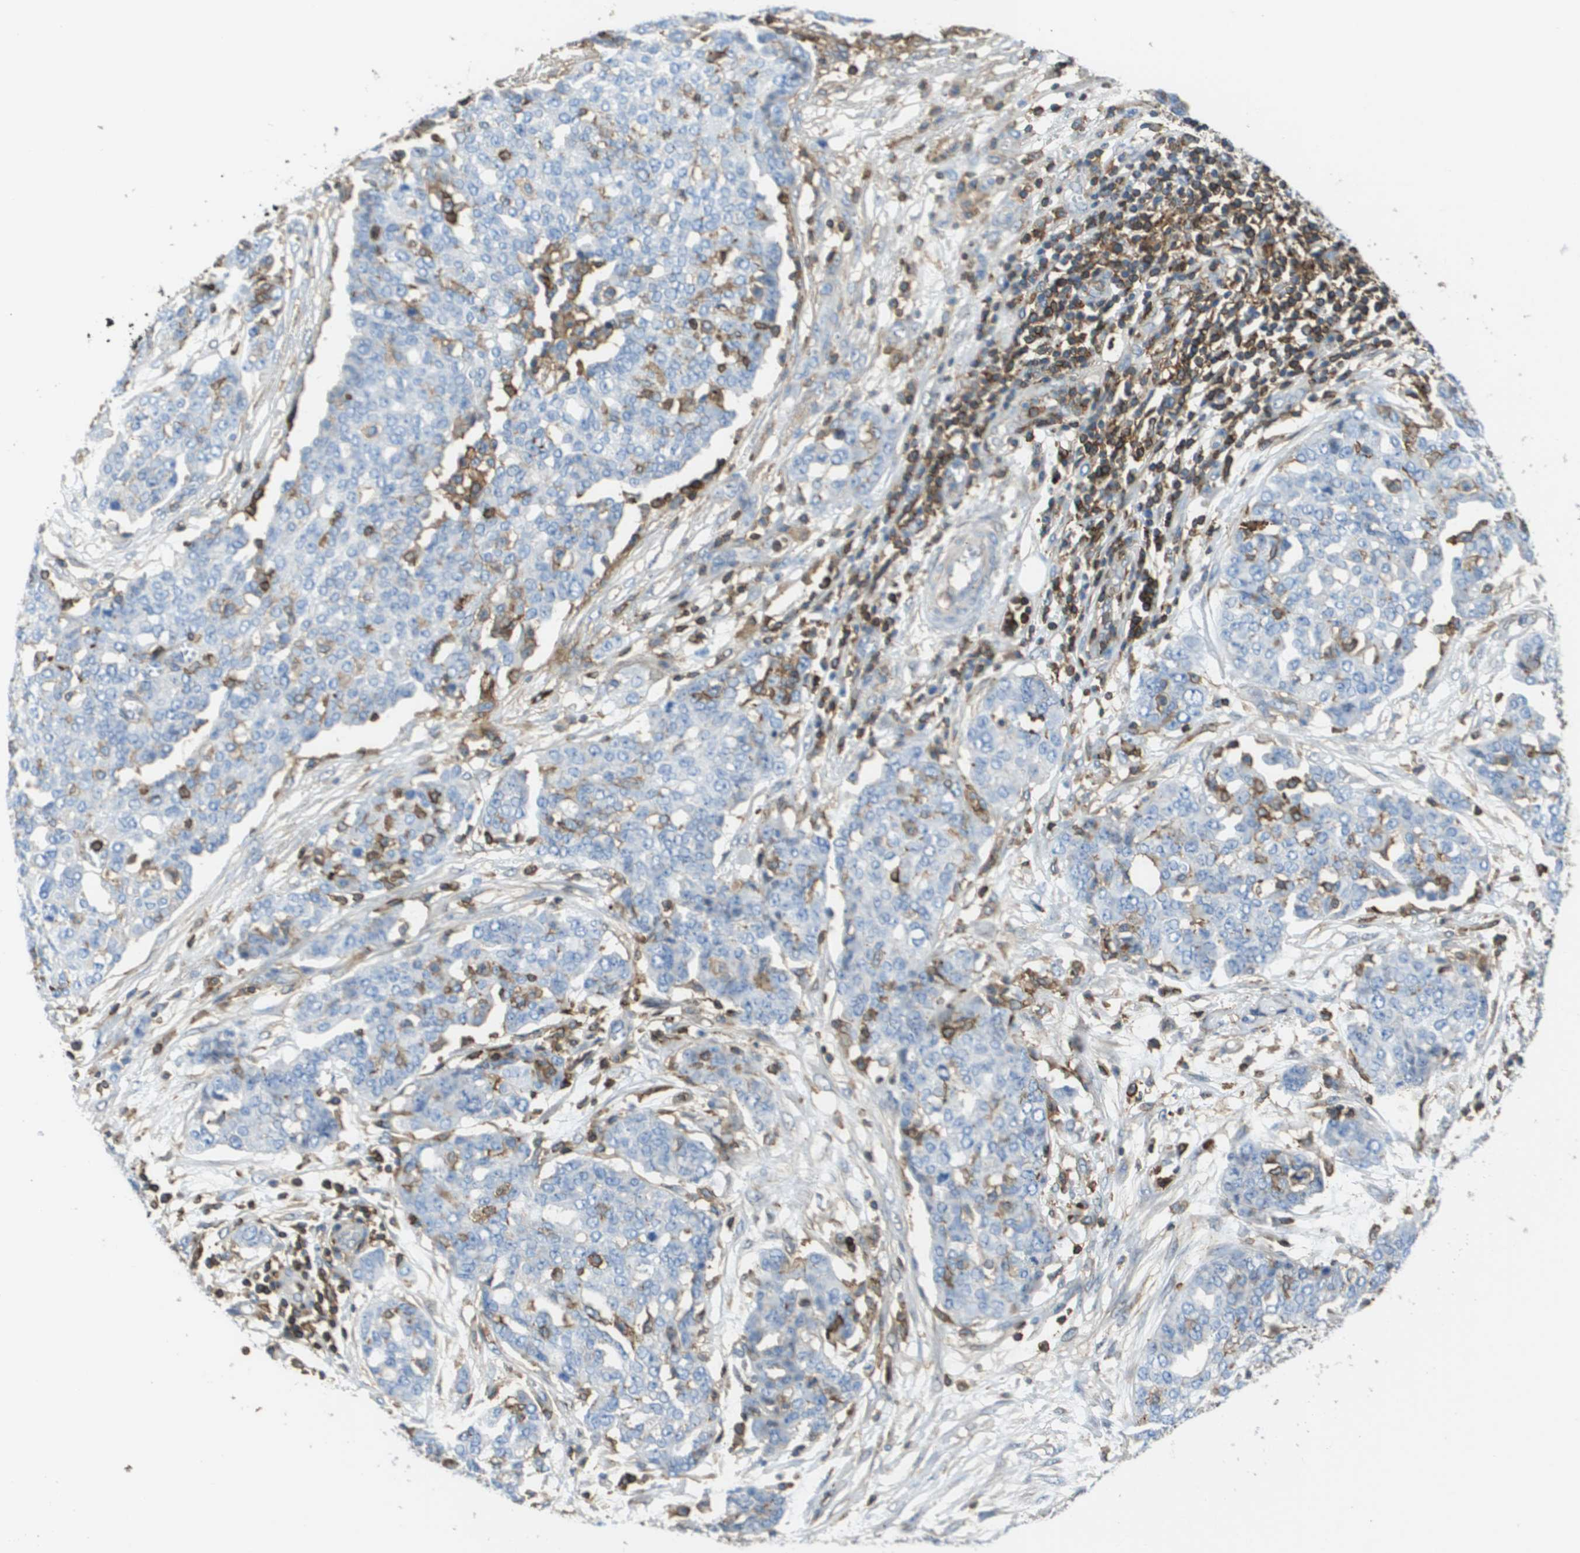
{"staining": {"intensity": "negative", "quantity": "none", "location": "none"}, "tissue": "ovarian cancer", "cell_type": "Tumor cells", "image_type": "cancer", "snomed": [{"axis": "morphology", "description": "Cystadenocarcinoma, serous, NOS"}, {"axis": "topography", "description": "Soft tissue"}, {"axis": "topography", "description": "Ovary"}], "caption": "Immunohistochemical staining of serous cystadenocarcinoma (ovarian) demonstrates no significant expression in tumor cells.", "gene": "PASK", "patient": {"sex": "female", "age": 57}}